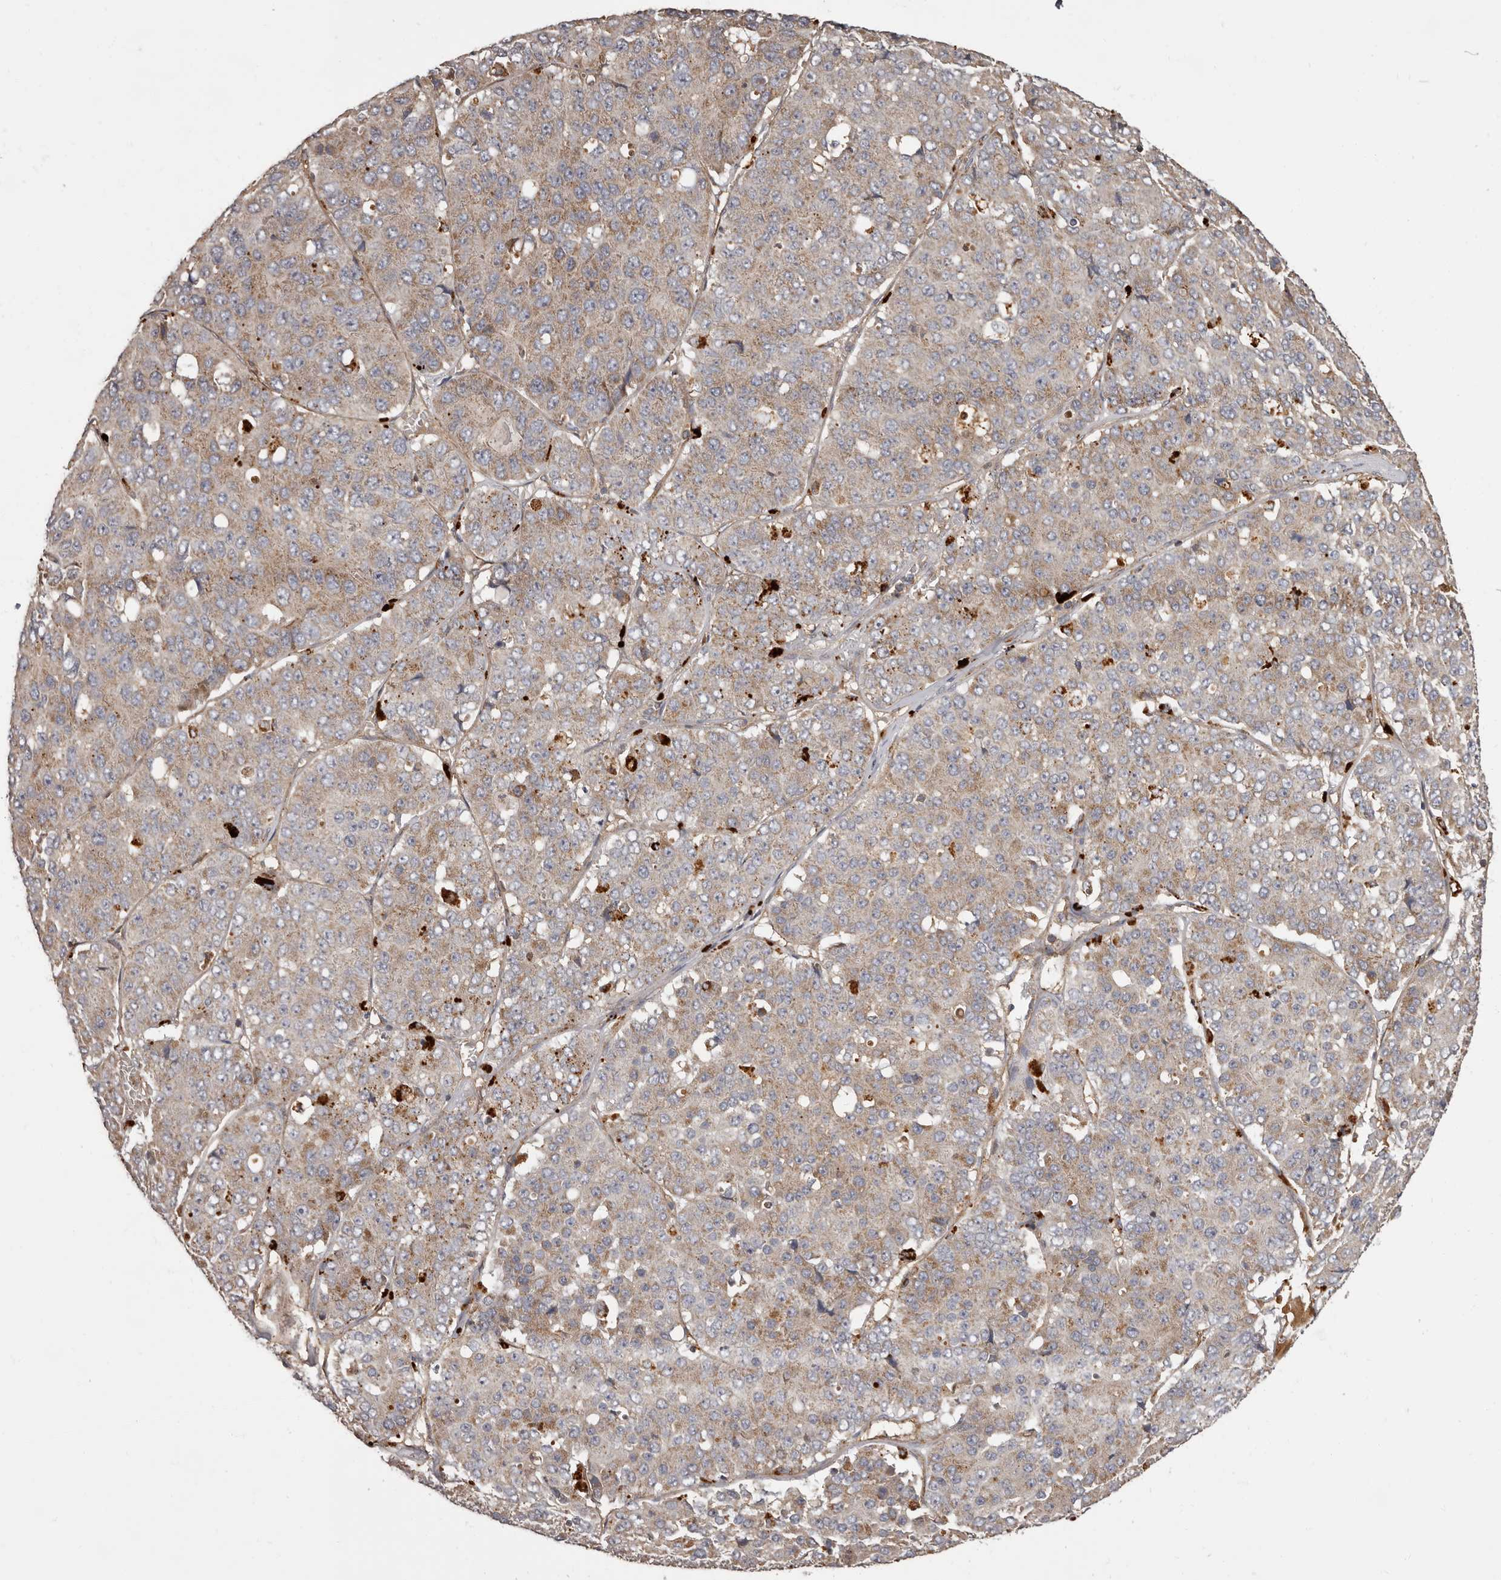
{"staining": {"intensity": "weak", "quantity": ">75%", "location": "cytoplasmic/membranous"}, "tissue": "pancreatic cancer", "cell_type": "Tumor cells", "image_type": "cancer", "snomed": [{"axis": "morphology", "description": "Adenocarcinoma, NOS"}, {"axis": "topography", "description": "Pancreas"}], "caption": "This is an image of immunohistochemistry (IHC) staining of pancreatic cancer, which shows weak expression in the cytoplasmic/membranous of tumor cells.", "gene": "ADCY2", "patient": {"sex": "male", "age": 50}}